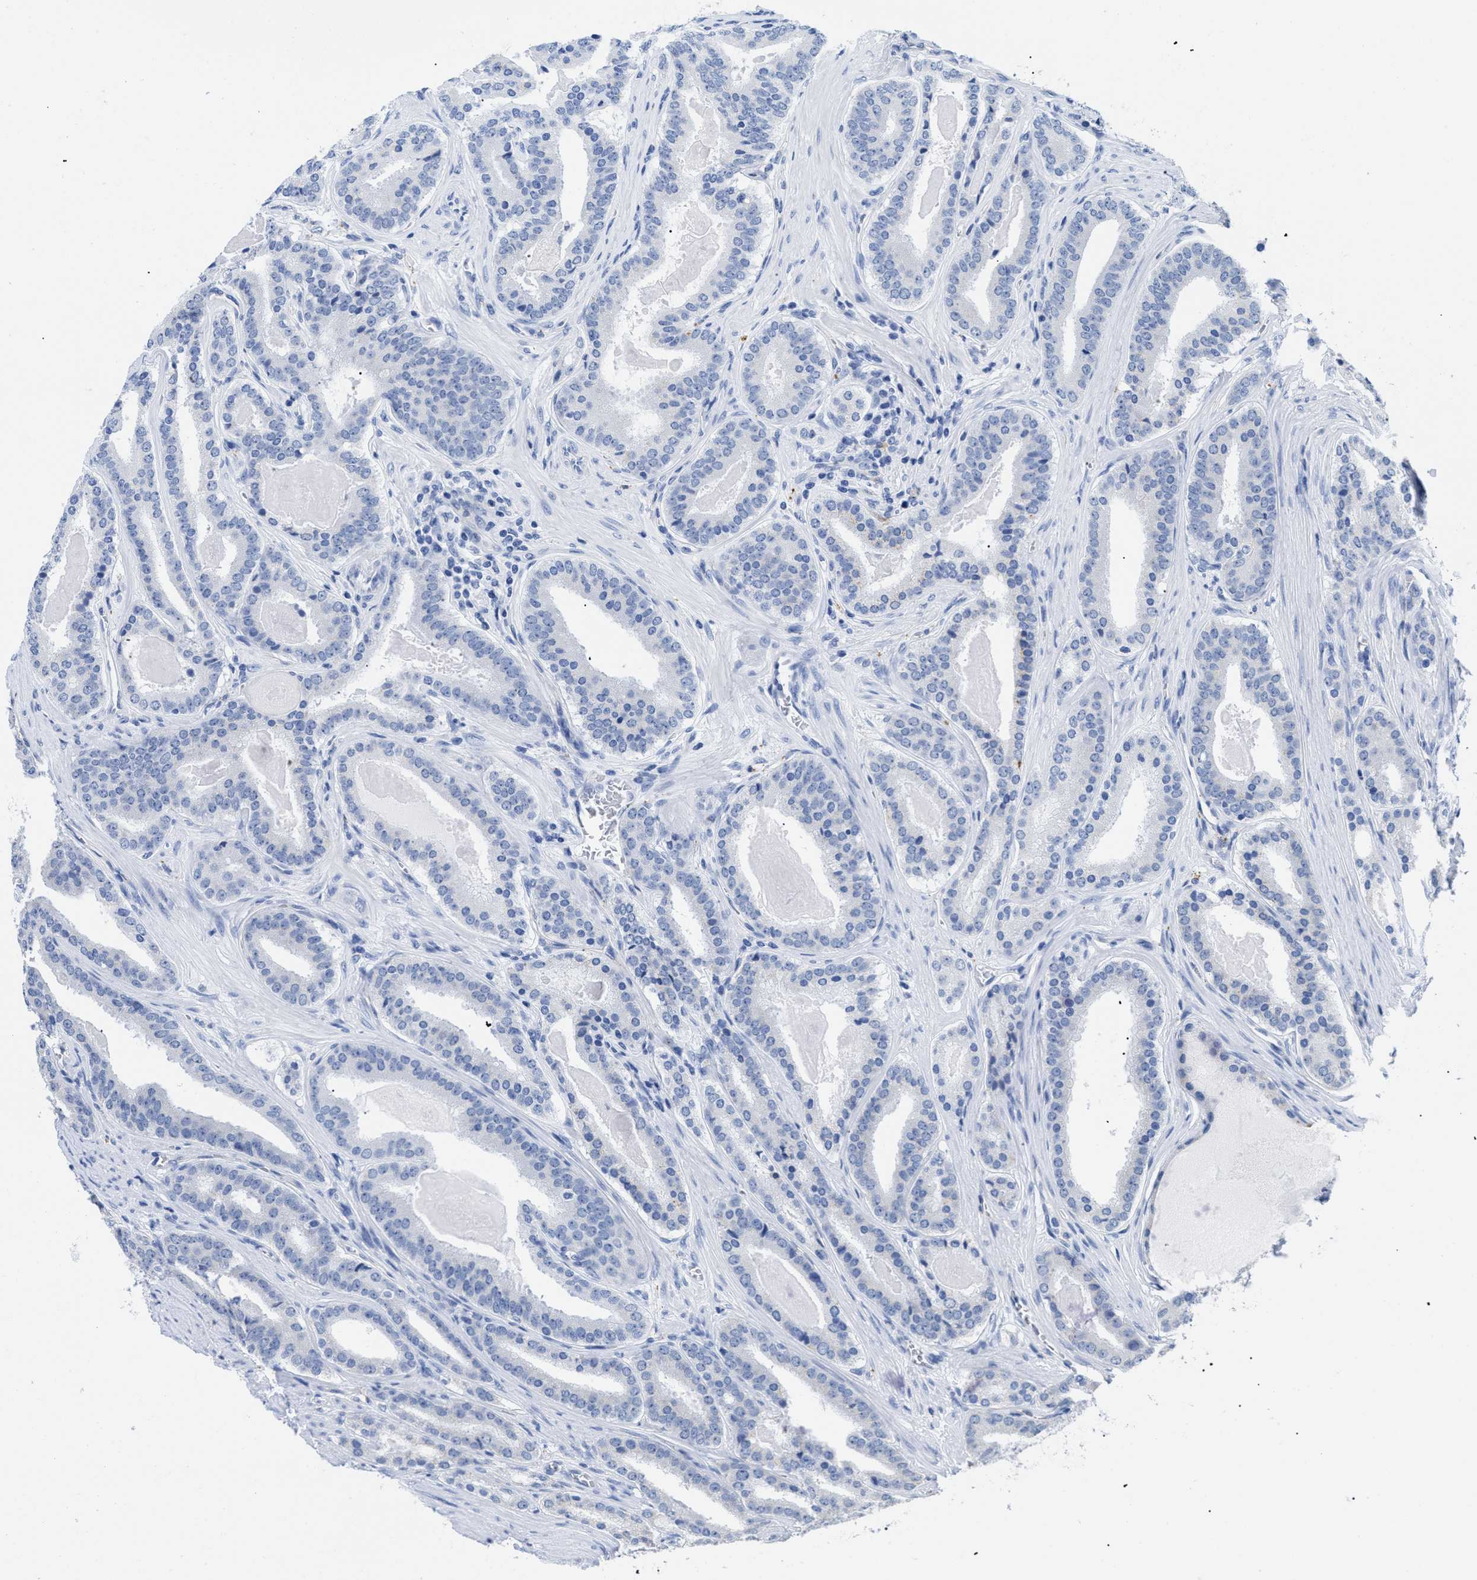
{"staining": {"intensity": "negative", "quantity": "none", "location": "none"}, "tissue": "prostate cancer", "cell_type": "Tumor cells", "image_type": "cancer", "snomed": [{"axis": "morphology", "description": "Adenocarcinoma, High grade"}, {"axis": "topography", "description": "Prostate"}], "caption": "Immunohistochemistry (IHC) image of neoplastic tissue: prostate high-grade adenocarcinoma stained with DAB displays no significant protein expression in tumor cells.", "gene": "APOBEC2", "patient": {"sex": "male", "age": 60}}